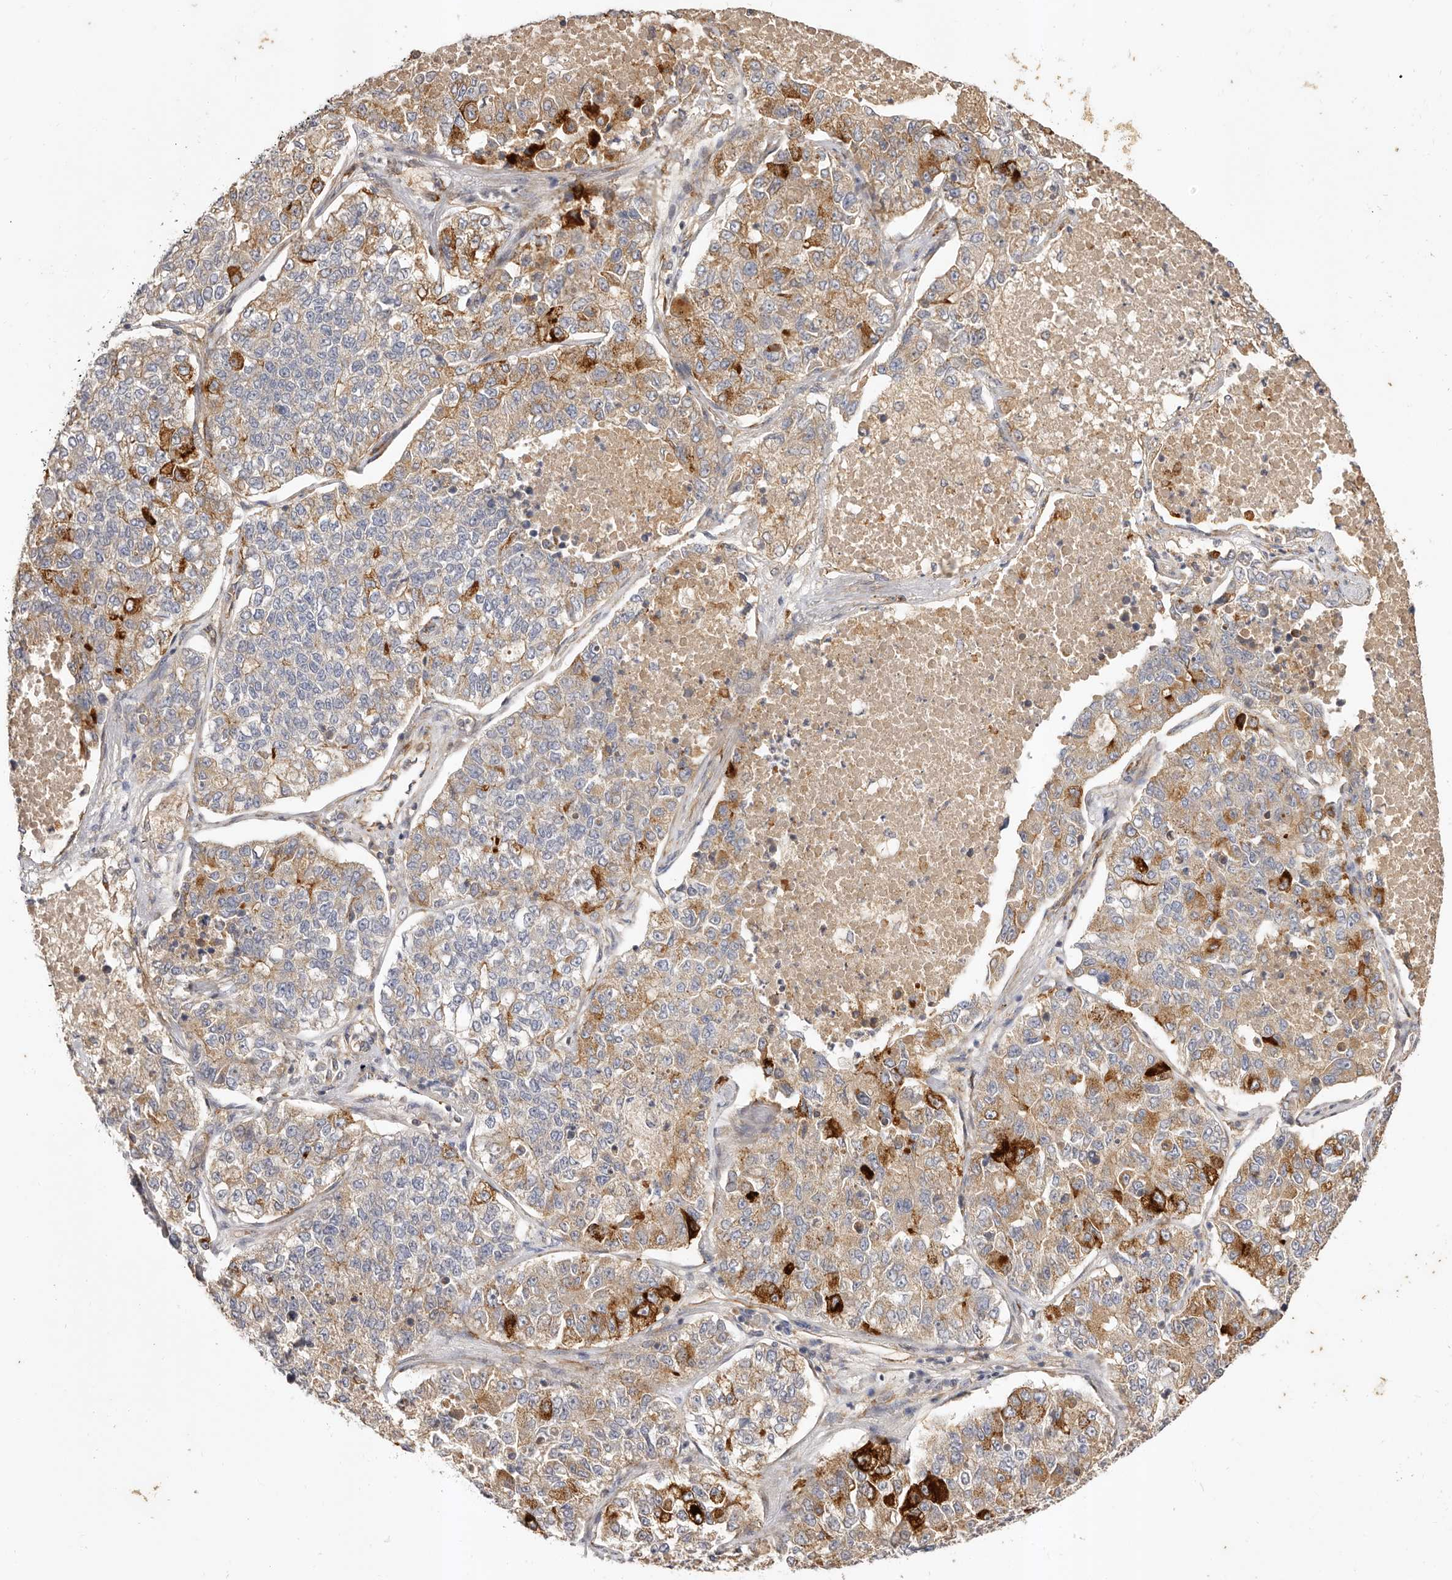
{"staining": {"intensity": "weak", "quantity": ">75%", "location": "cytoplasmic/membranous"}, "tissue": "lung cancer", "cell_type": "Tumor cells", "image_type": "cancer", "snomed": [{"axis": "morphology", "description": "Adenocarcinoma, NOS"}, {"axis": "topography", "description": "Lung"}], "caption": "Weak cytoplasmic/membranous protein positivity is appreciated in approximately >75% of tumor cells in lung cancer.", "gene": "ADAMTS9", "patient": {"sex": "male", "age": 49}}